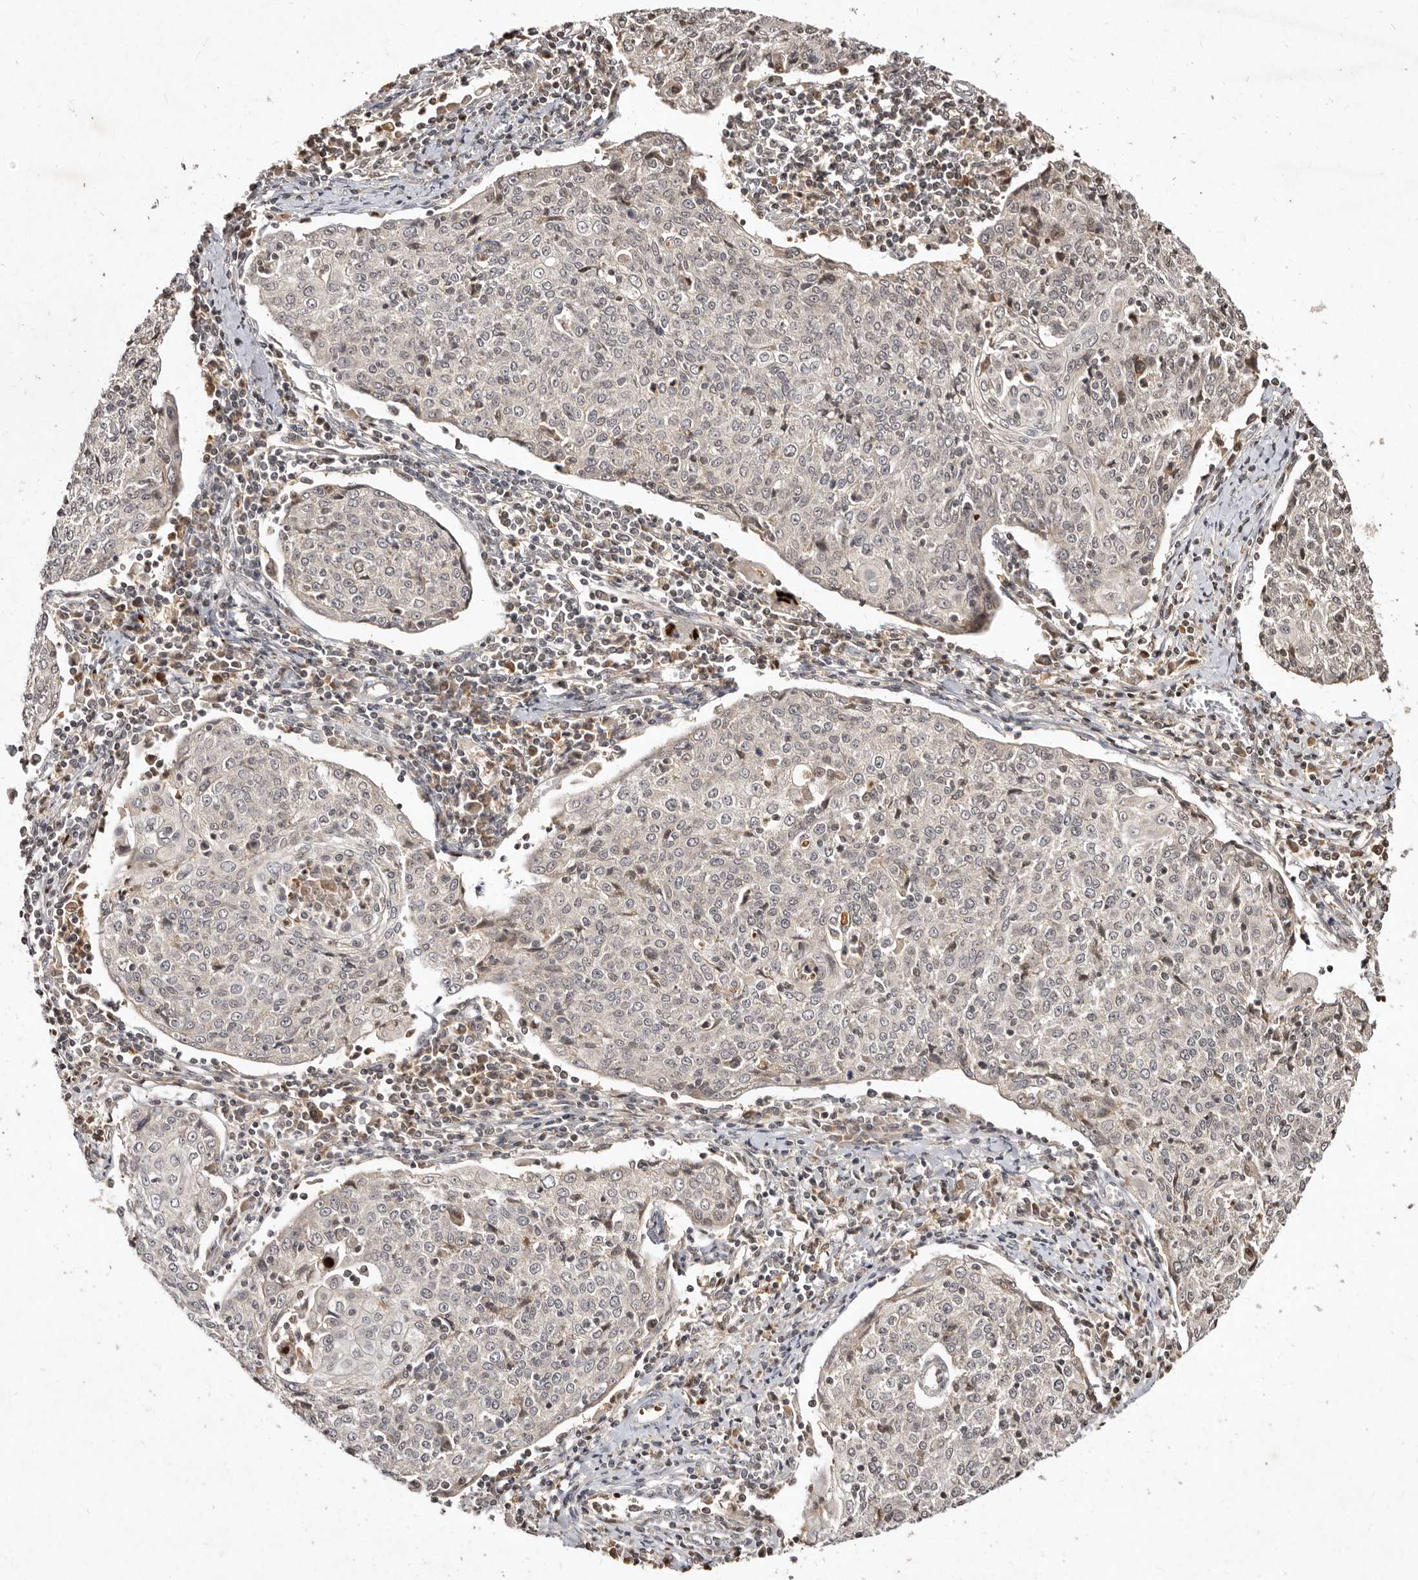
{"staining": {"intensity": "negative", "quantity": "none", "location": "none"}, "tissue": "cervical cancer", "cell_type": "Tumor cells", "image_type": "cancer", "snomed": [{"axis": "morphology", "description": "Squamous cell carcinoma, NOS"}, {"axis": "topography", "description": "Cervix"}], "caption": "A micrograph of human cervical cancer is negative for staining in tumor cells. The staining is performed using DAB brown chromogen with nuclei counter-stained in using hematoxylin.", "gene": "LCORL", "patient": {"sex": "female", "age": 48}}